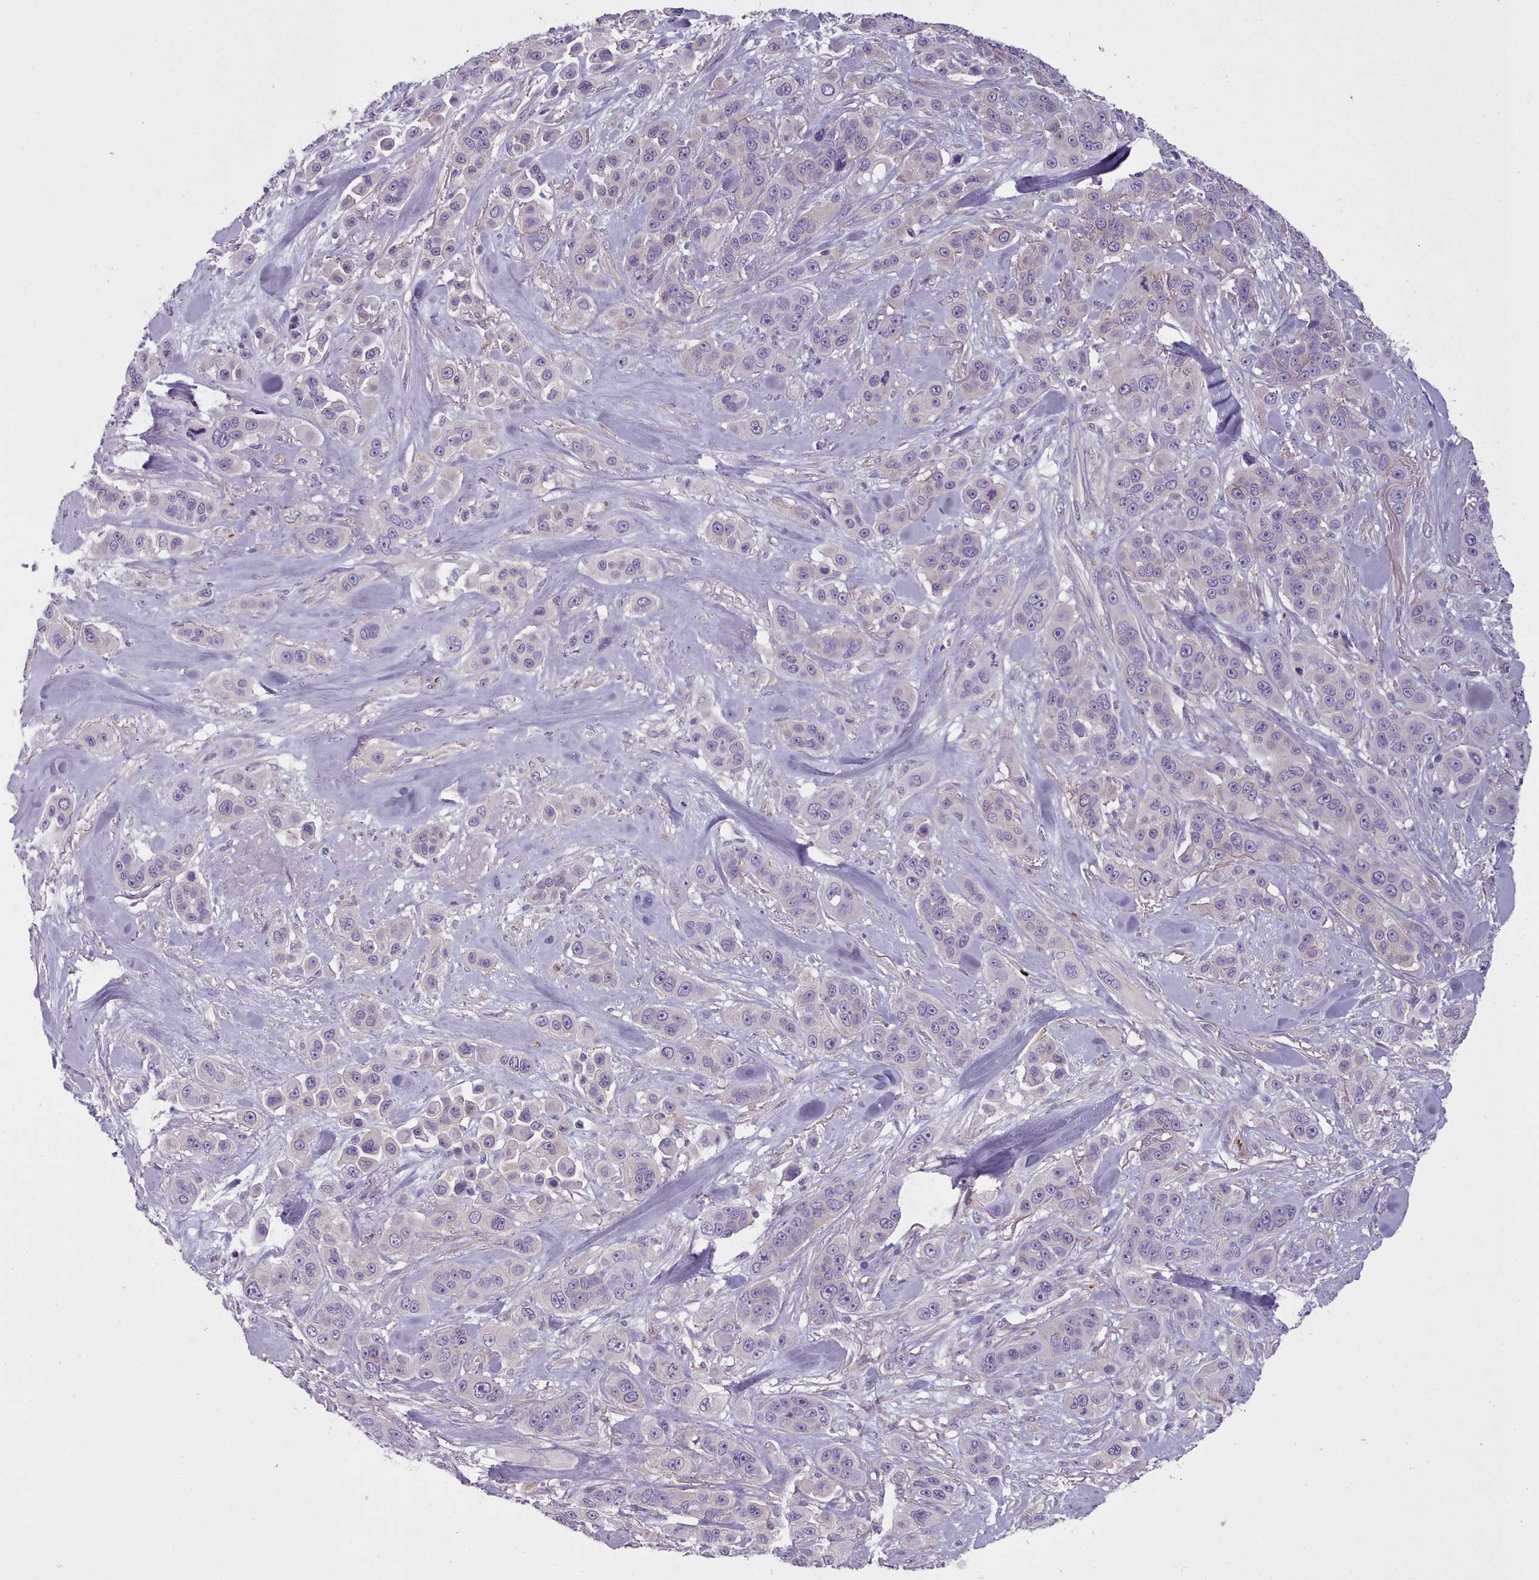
{"staining": {"intensity": "negative", "quantity": "none", "location": "none"}, "tissue": "skin cancer", "cell_type": "Tumor cells", "image_type": "cancer", "snomed": [{"axis": "morphology", "description": "Squamous cell carcinoma, NOS"}, {"axis": "topography", "description": "Skin"}], "caption": "IHC of skin cancer demonstrates no staining in tumor cells.", "gene": "NDST2", "patient": {"sex": "male", "age": 67}}